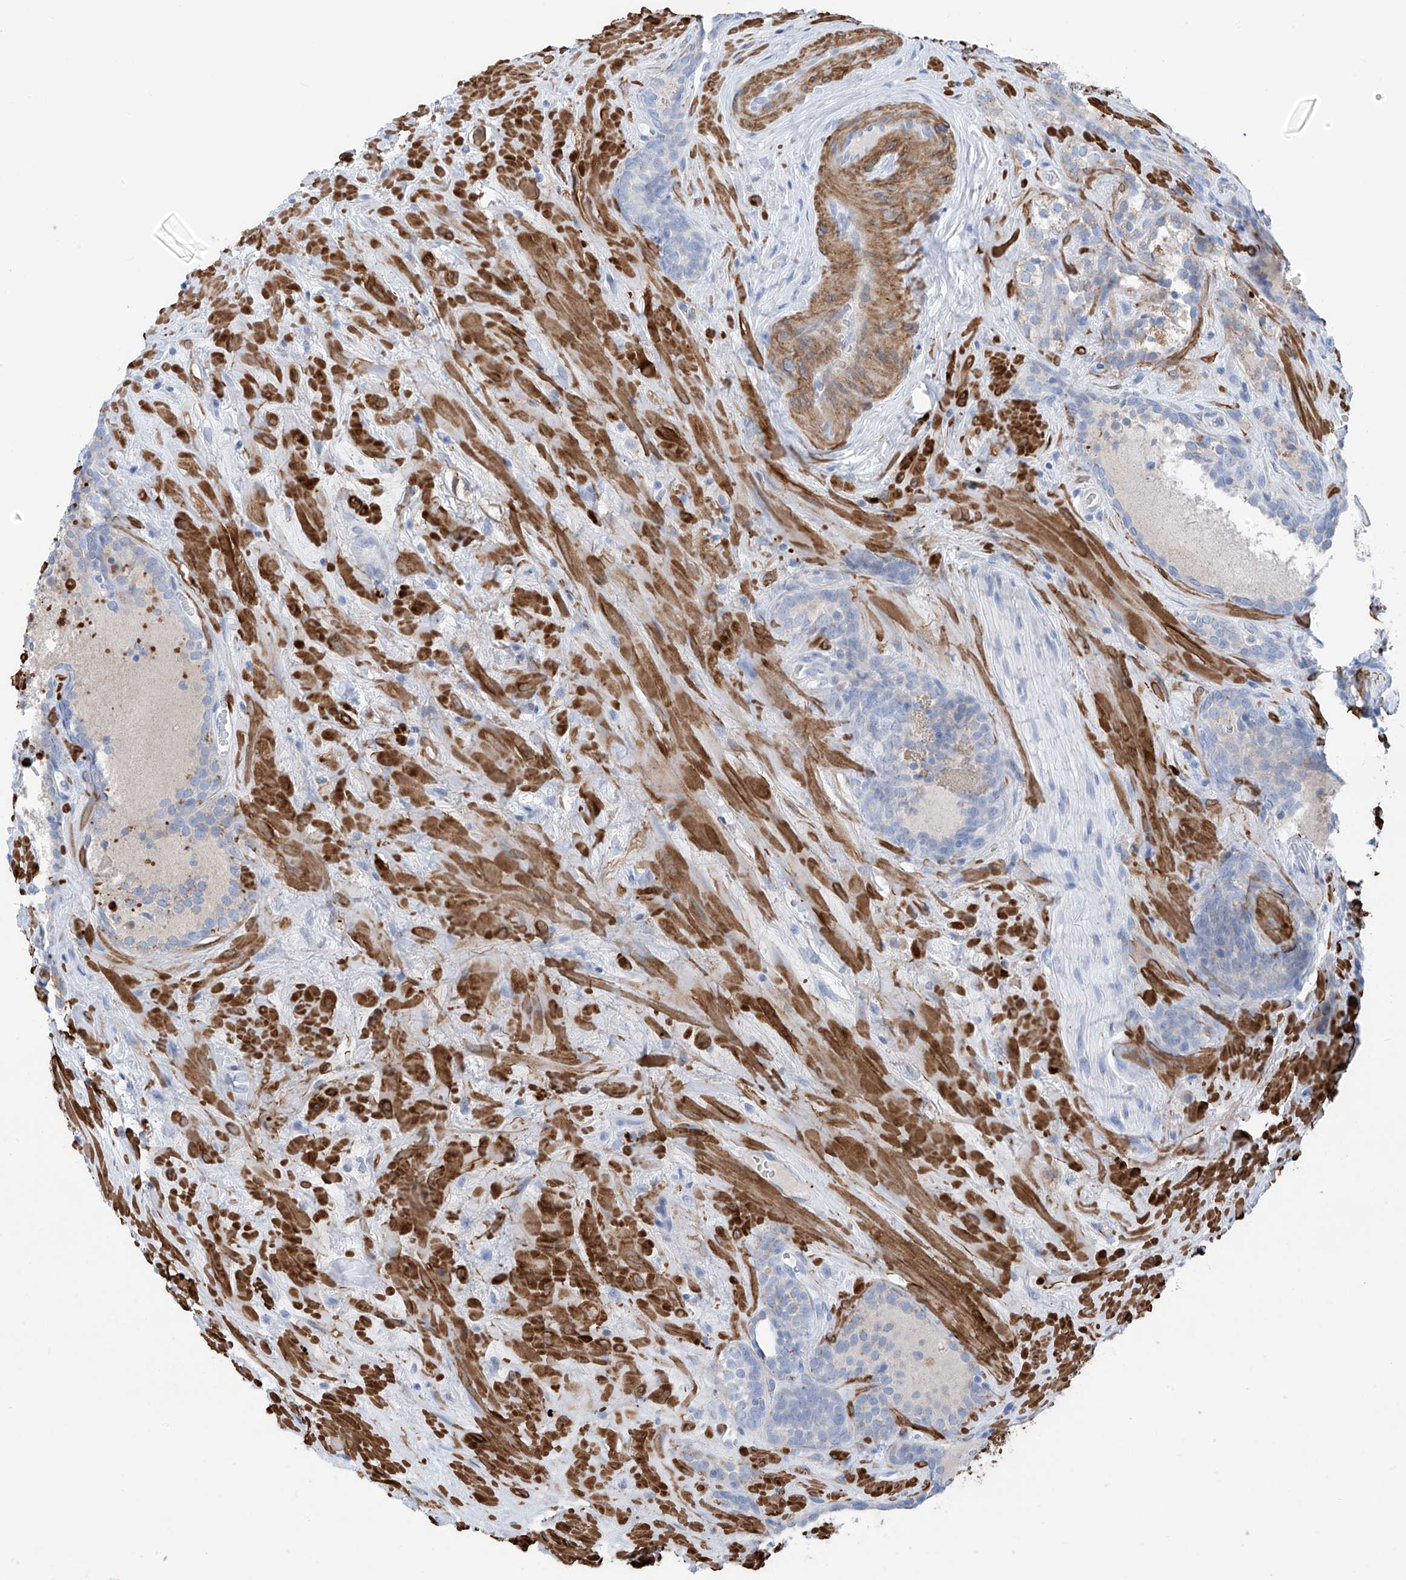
{"staining": {"intensity": "negative", "quantity": "none", "location": "none"}, "tissue": "prostate cancer", "cell_type": "Tumor cells", "image_type": "cancer", "snomed": [{"axis": "morphology", "description": "Adenocarcinoma, Low grade"}, {"axis": "topography", "description": "Prostate"}], "caption": "A high-resolution image shows immunohistochemistry (IHC) staining of adenocarcinoma (low-grade) (prostate), which reveals no significant staining in tumor cells.", "gene": "GLMP", "patient": {"sex": "male", "age": 67}}